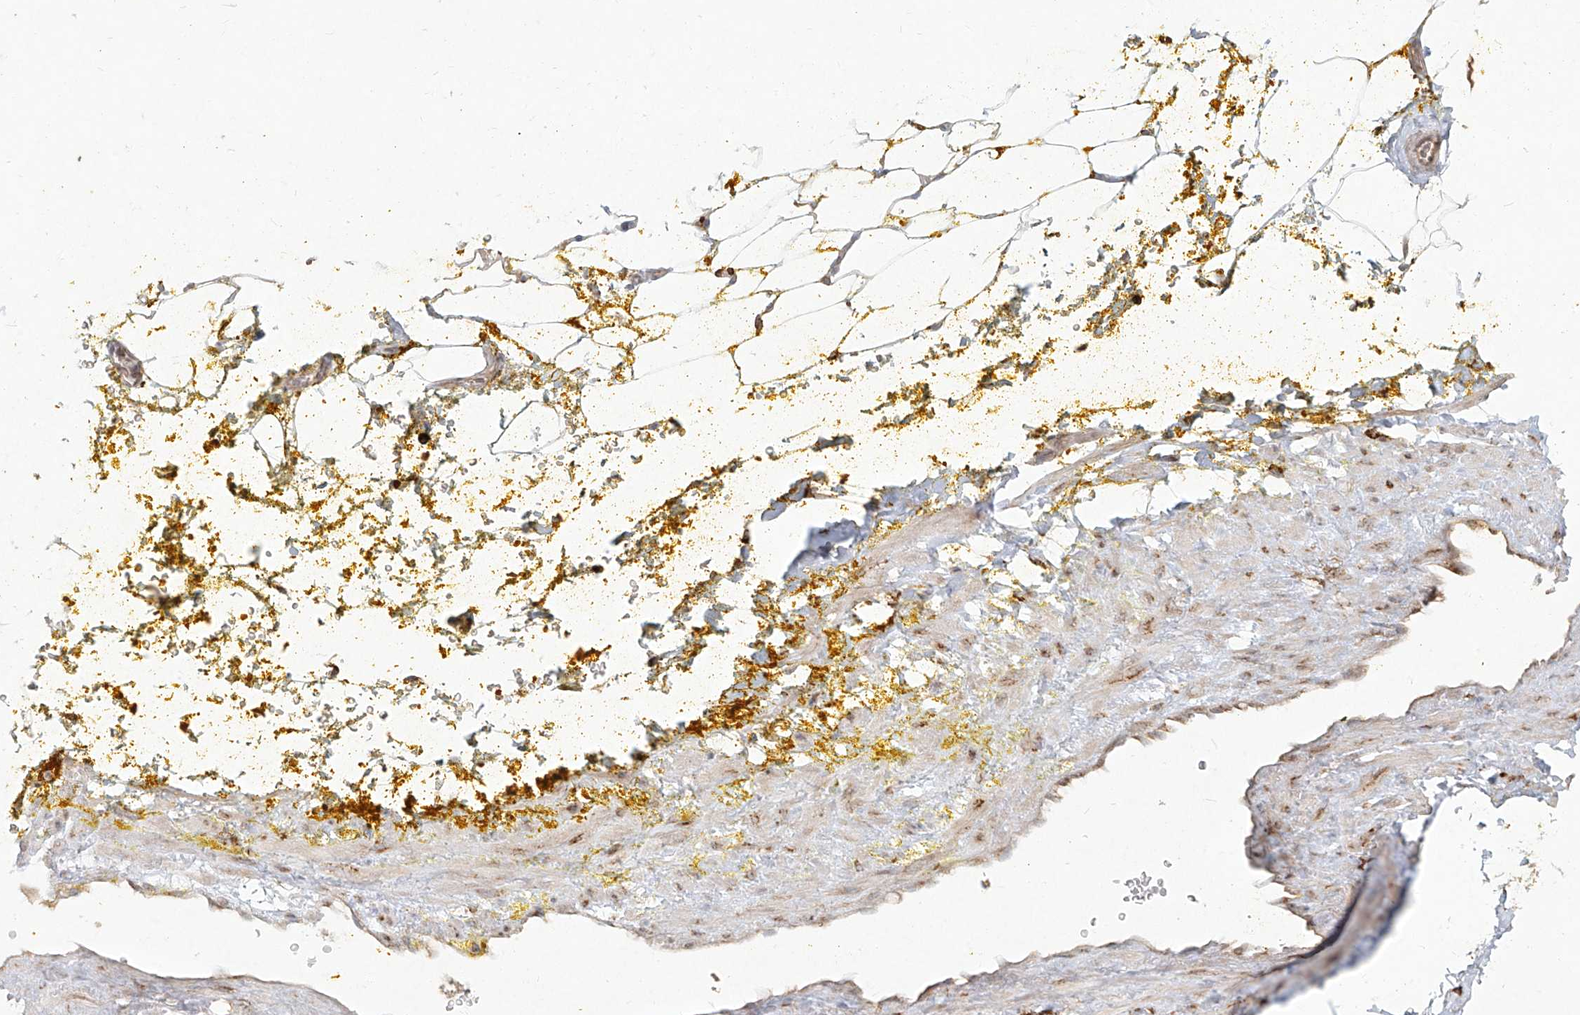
{"staining": {"intensity": "weak", "quantity": "25%-75%", "location": "cytoplasmic/membranous"}, "tissue": "adipose tissue", "cell_type": "Adipocytes", "image_type": "normal", "snomed": [{"axis": "morphology", "description": "Normal tissue, NOS"}, {"axis": "morphology", "description": "Adenocarcinoma, Low grade"}, {"axis": "topography", "description": "Prostate"}, {"axis": "topography", "description": "Peripheral nerve tissue"}], "caption": "Unremarkable adipose tissue exhibits weak cytoplasmic/membranous expression in about 25%-75% of adipocytes The staining was performed using DAB (3,3'-diaminobenzidine), with brown indicating positive protein expression. Nuclei are stained blue with hematoxylin..", "gene": "CD209", "patient": {"sex": "male", "age": 63}}